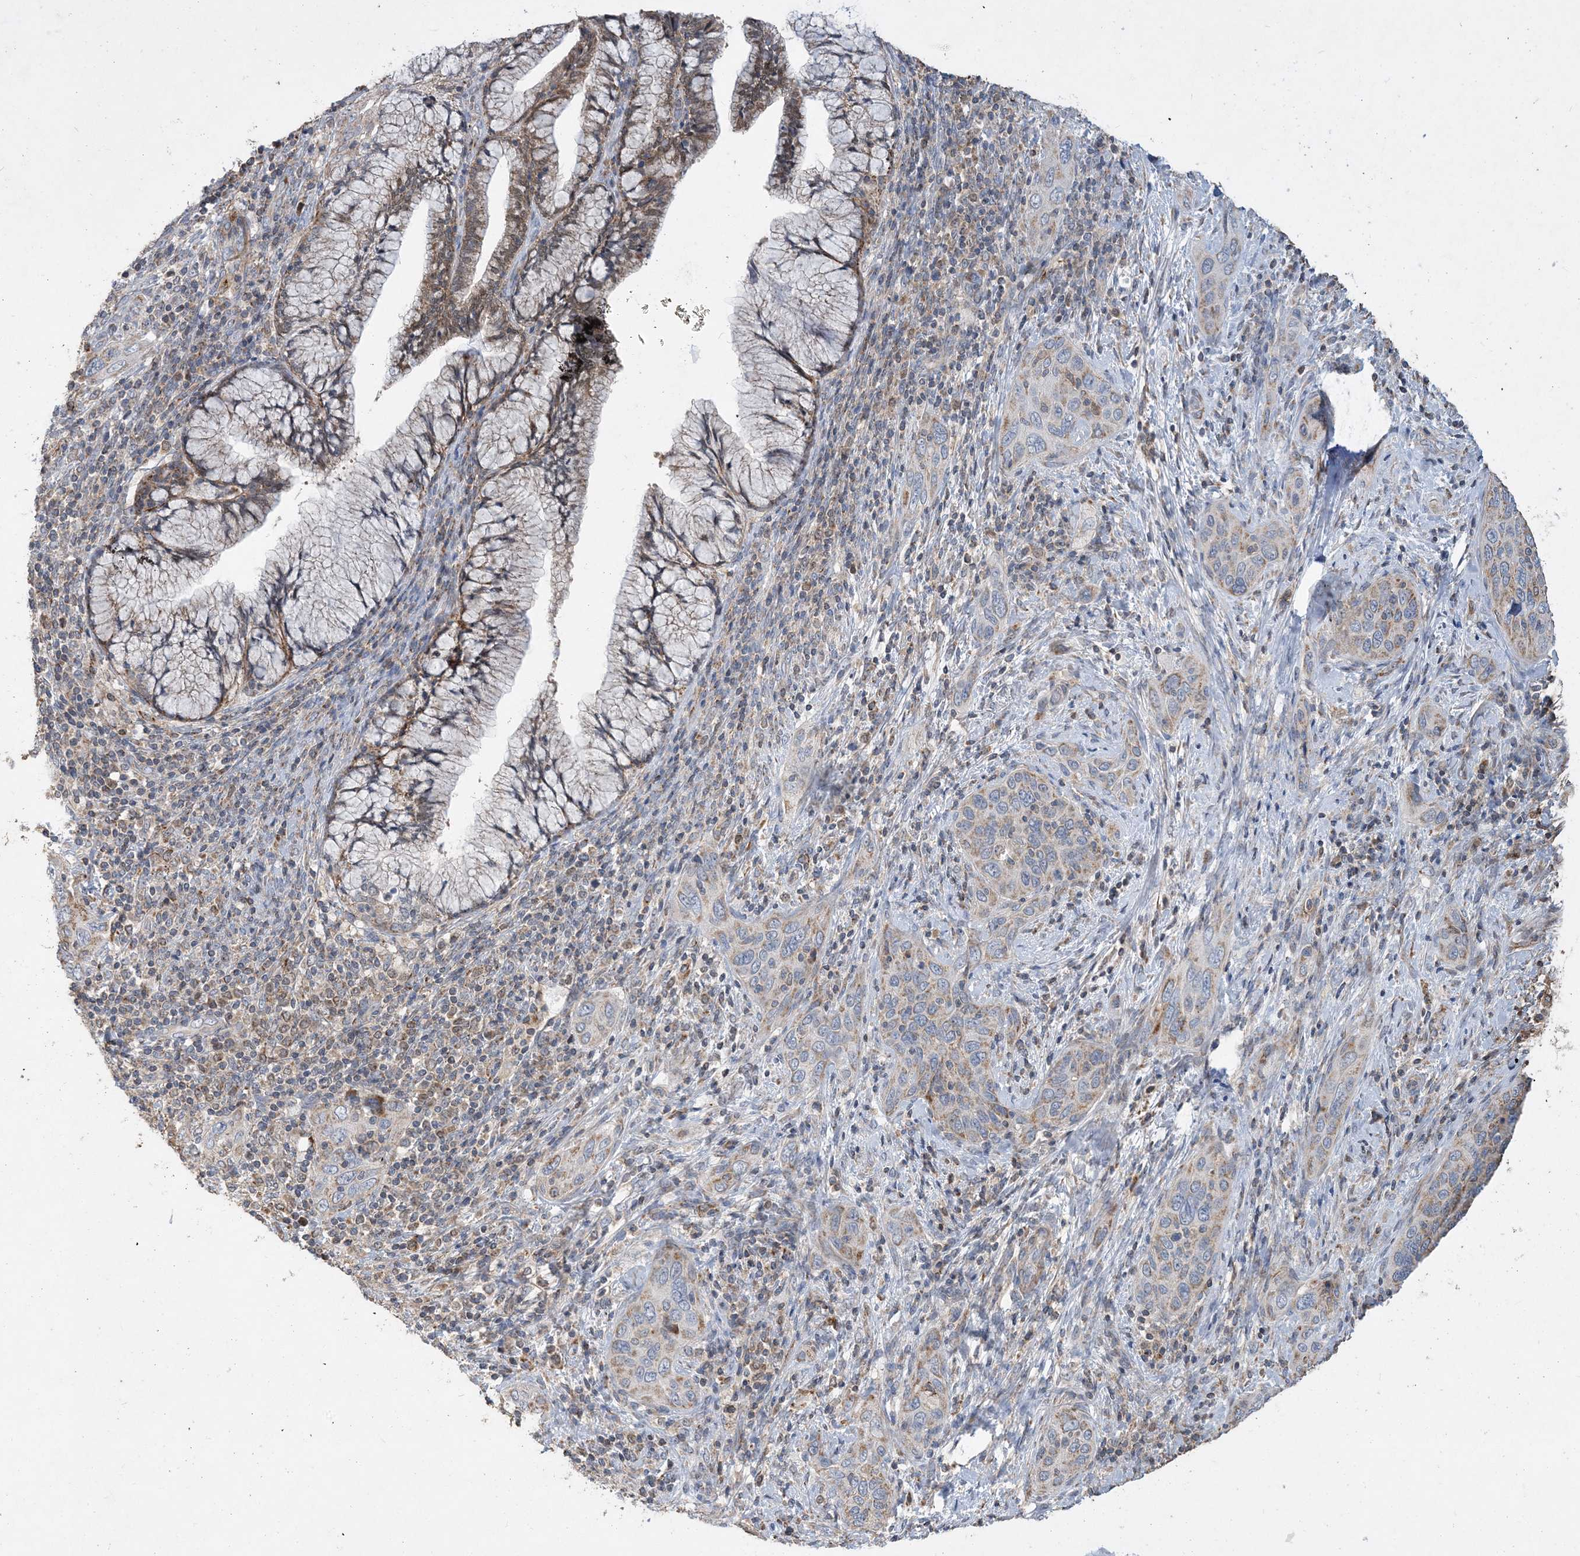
{"staining": {"intensity": "moderate", "quantity": "25%-75%", "location": "cytoplasmic/membranous"}, "tissue": "cervical cancer", "cell_type": "Tumor cells", "image_type": "cancer", "snomed": [{"axis": "morphology", "description": "Squamous cell carcinoma, NOS"}, {"axis": "topography", "description": "Cervix"}], "caption": "Squamous cell carcinoma (cervical) stained with DAB (3,3'-diaminobenzidine) IHC exhibits medium levels of moderate cytoplasmic/membranous expression in about 25%-75% of tumor cells.", "gene": "ECHDC1", "patient": {"sex": "female", "age": 60}}